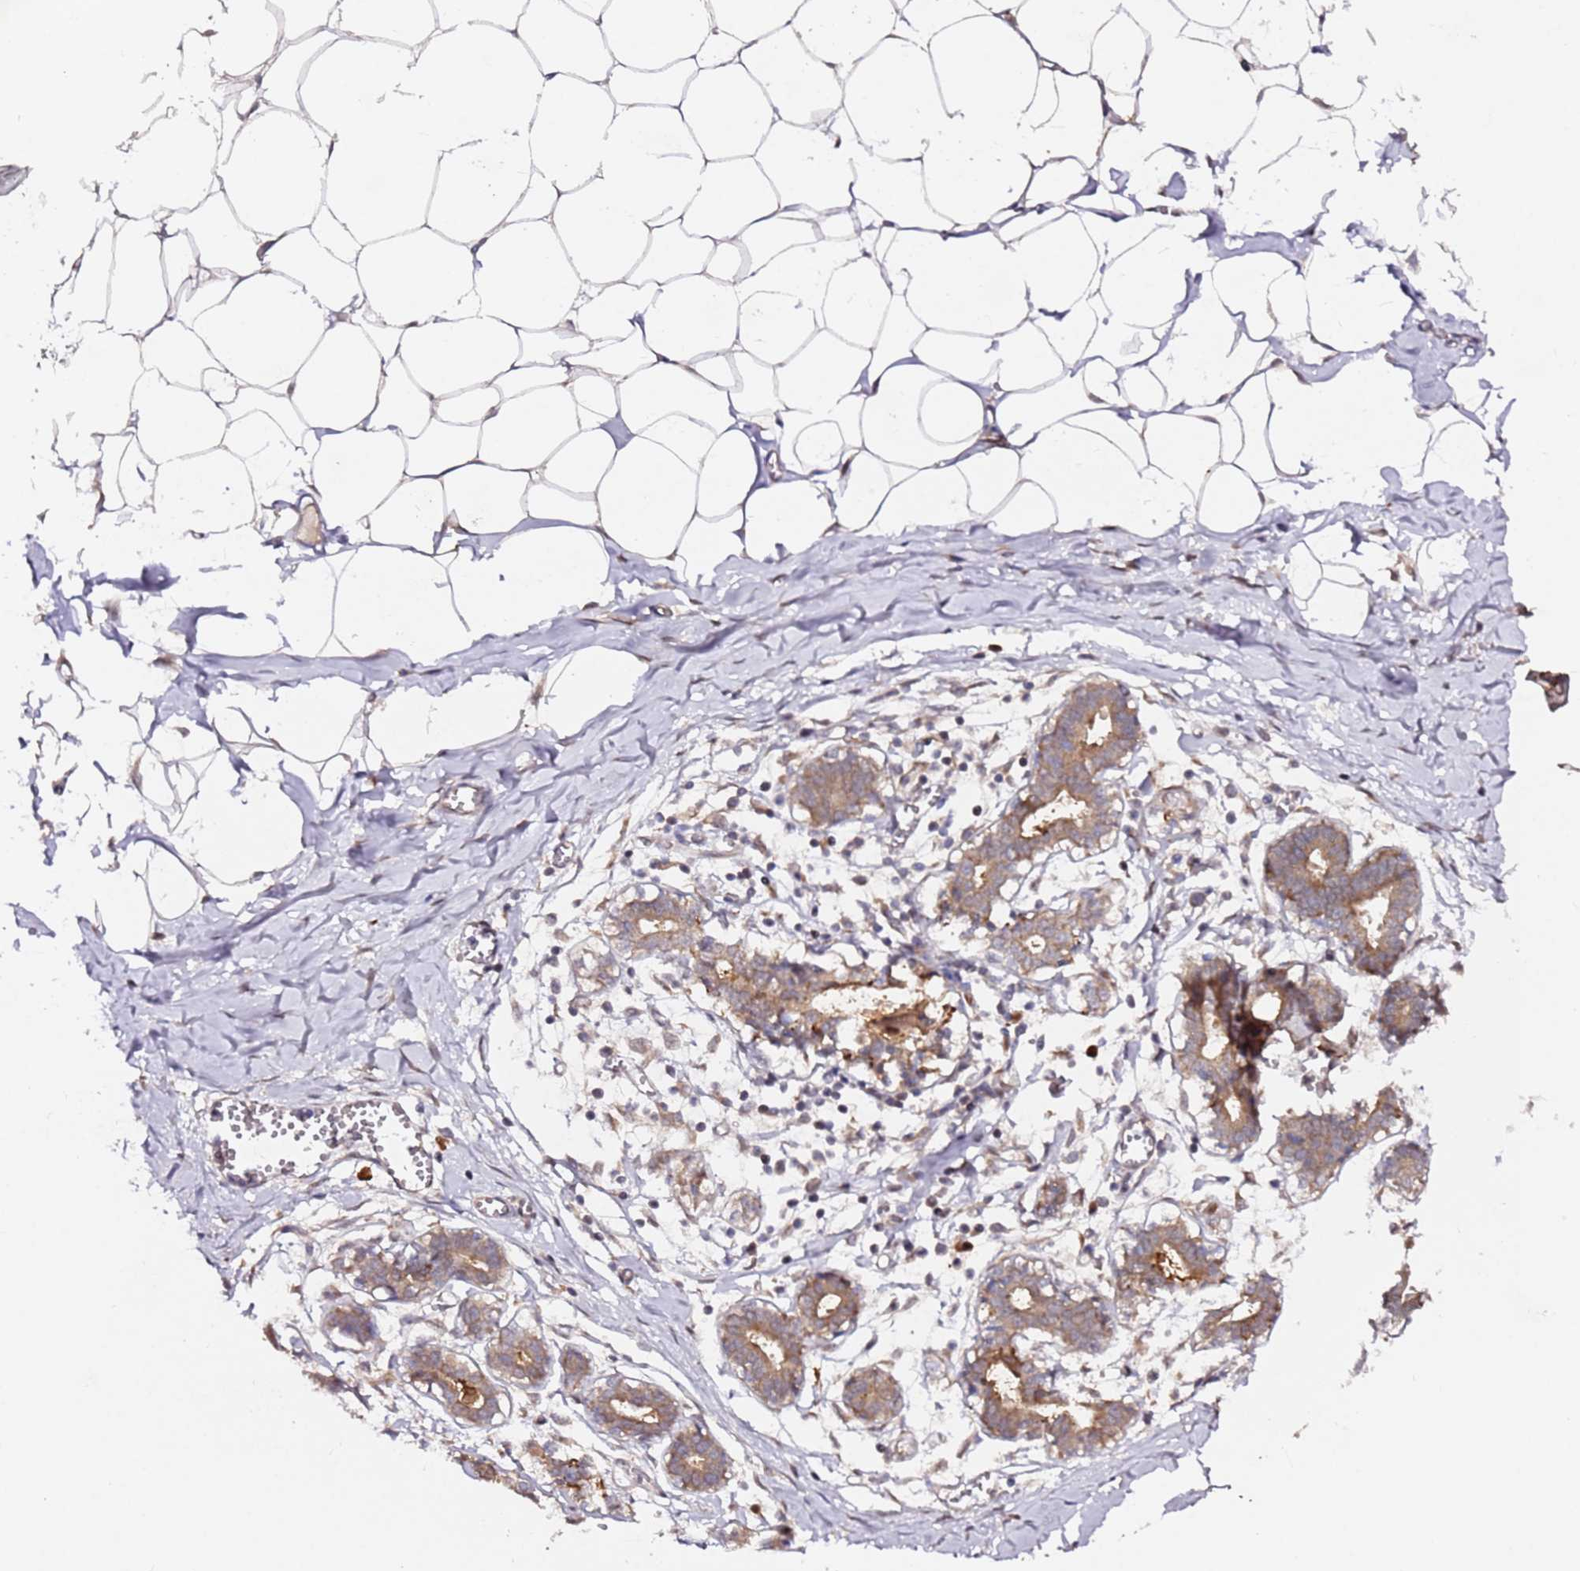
{"staining": {"intensity": "negative", "quantity": "none", "location": "none"}, "tissue": "breast", "cell_type": "Adipocytes", "image_type": "normal", "snomed": [{"axis": "morphology", "description": "Normal tissue, NOS"}, {"axis": "topography", "description": "Breast"}], "caption": "Immunohistochemistry (IHC) of benign breast shows no positivity in adipocytes. (DAB immunohistochemistry with hematoxylin counter stain).", "gene": "ALG11", "patient": {"sex": "female", "age": 27}}